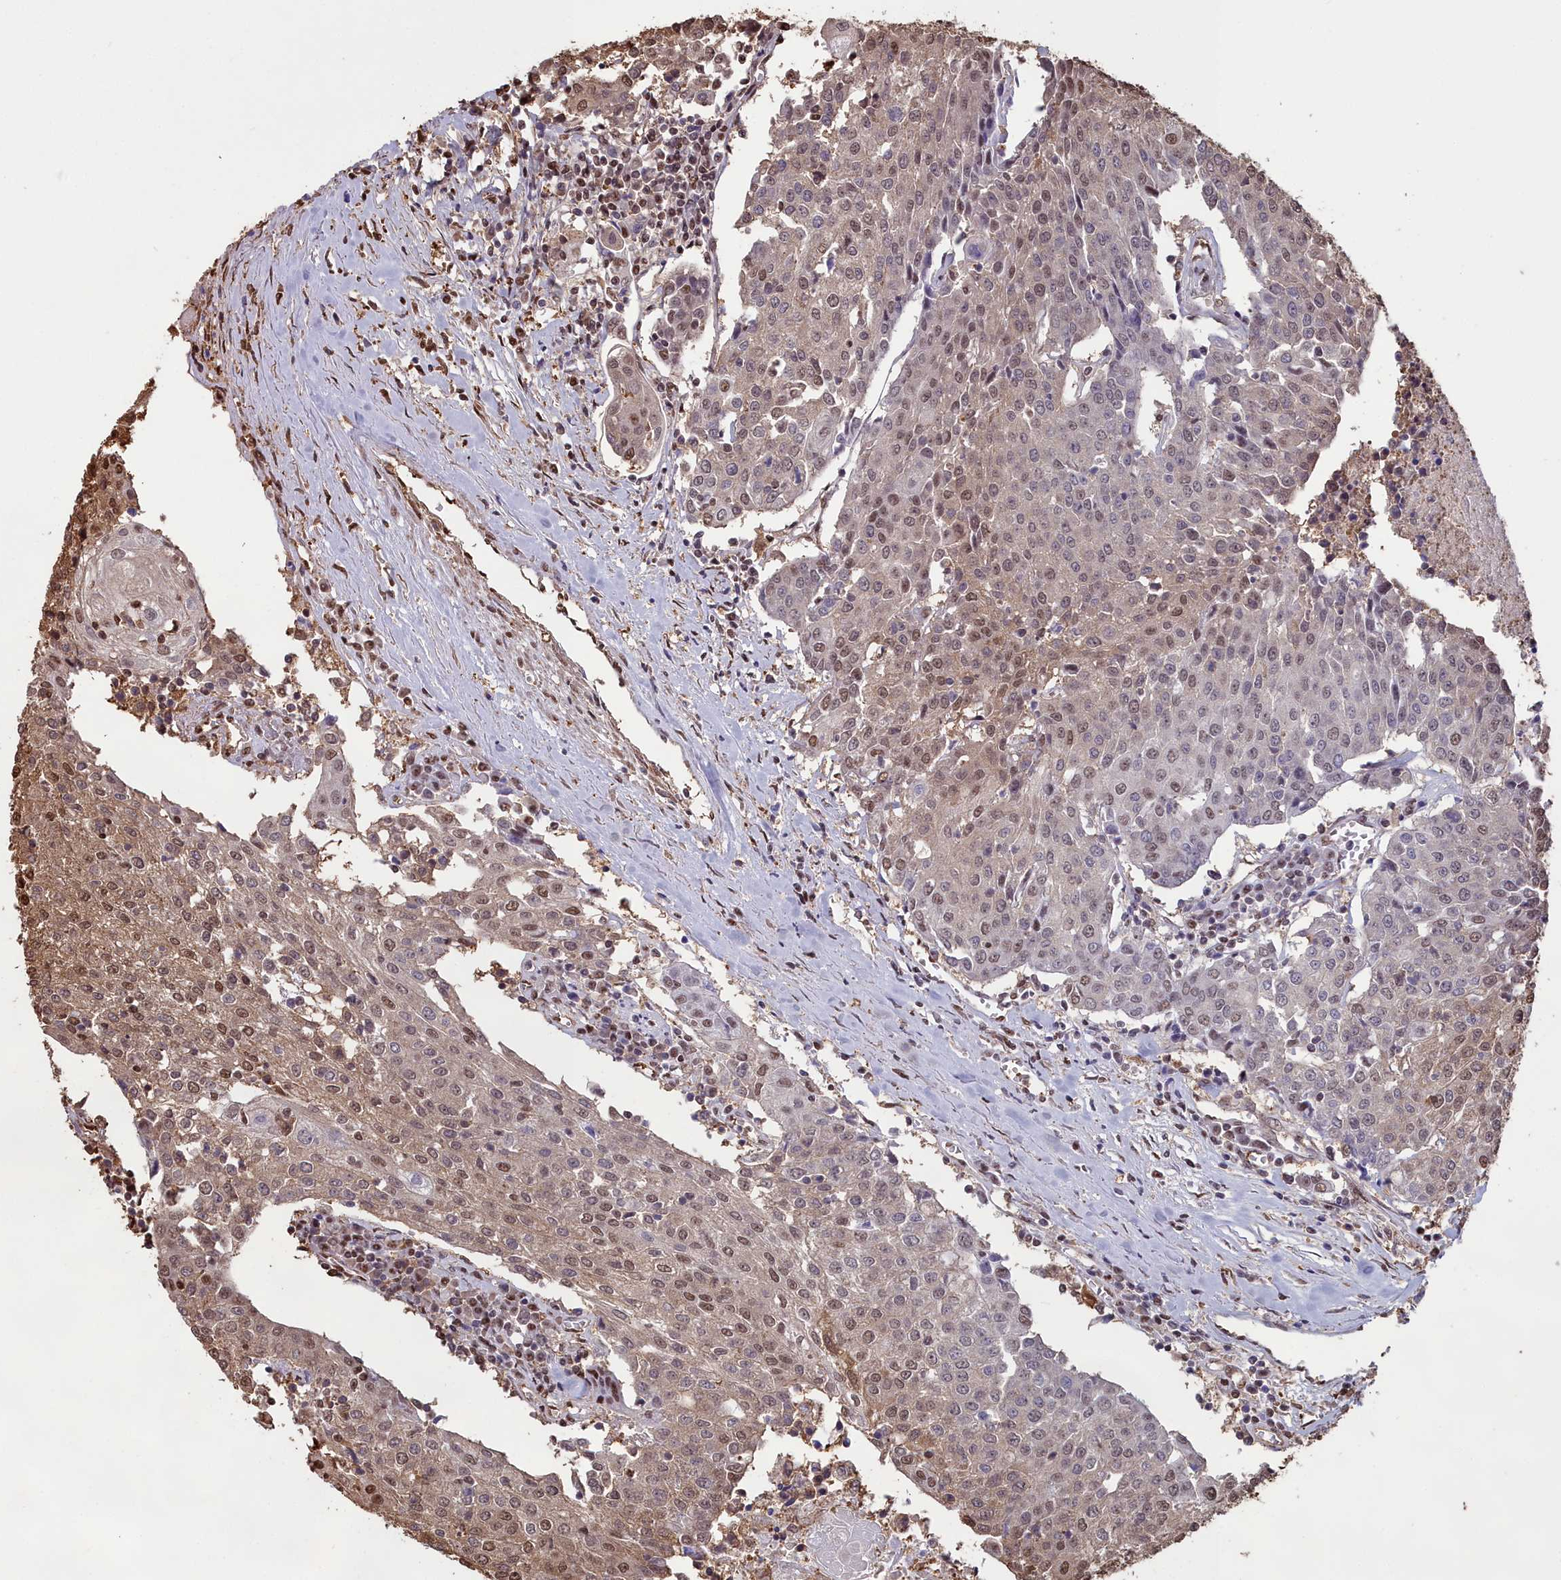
{"staining": {"intensity": "moderate", "quantity": ">75%", "location": "cytoplasmic/membranous,nuclear"}, "tissue": "urothelial cancer", "cell_type": "Tumor cells", "image_type": "cancer", "snomed": [{"axis": "morphology", "description": "Urothelial carcinoma, High grade"}, {"axis": "topography", "description": "Urinary bladder"}], "caption": "Urothelial cancer tissue exhibits moderate cytoplasmic/membranous and nuclear staining in approximately >75% of tumor cells", "gene": "GAPDH", "patient": {"sex": "female", "age": 85}}